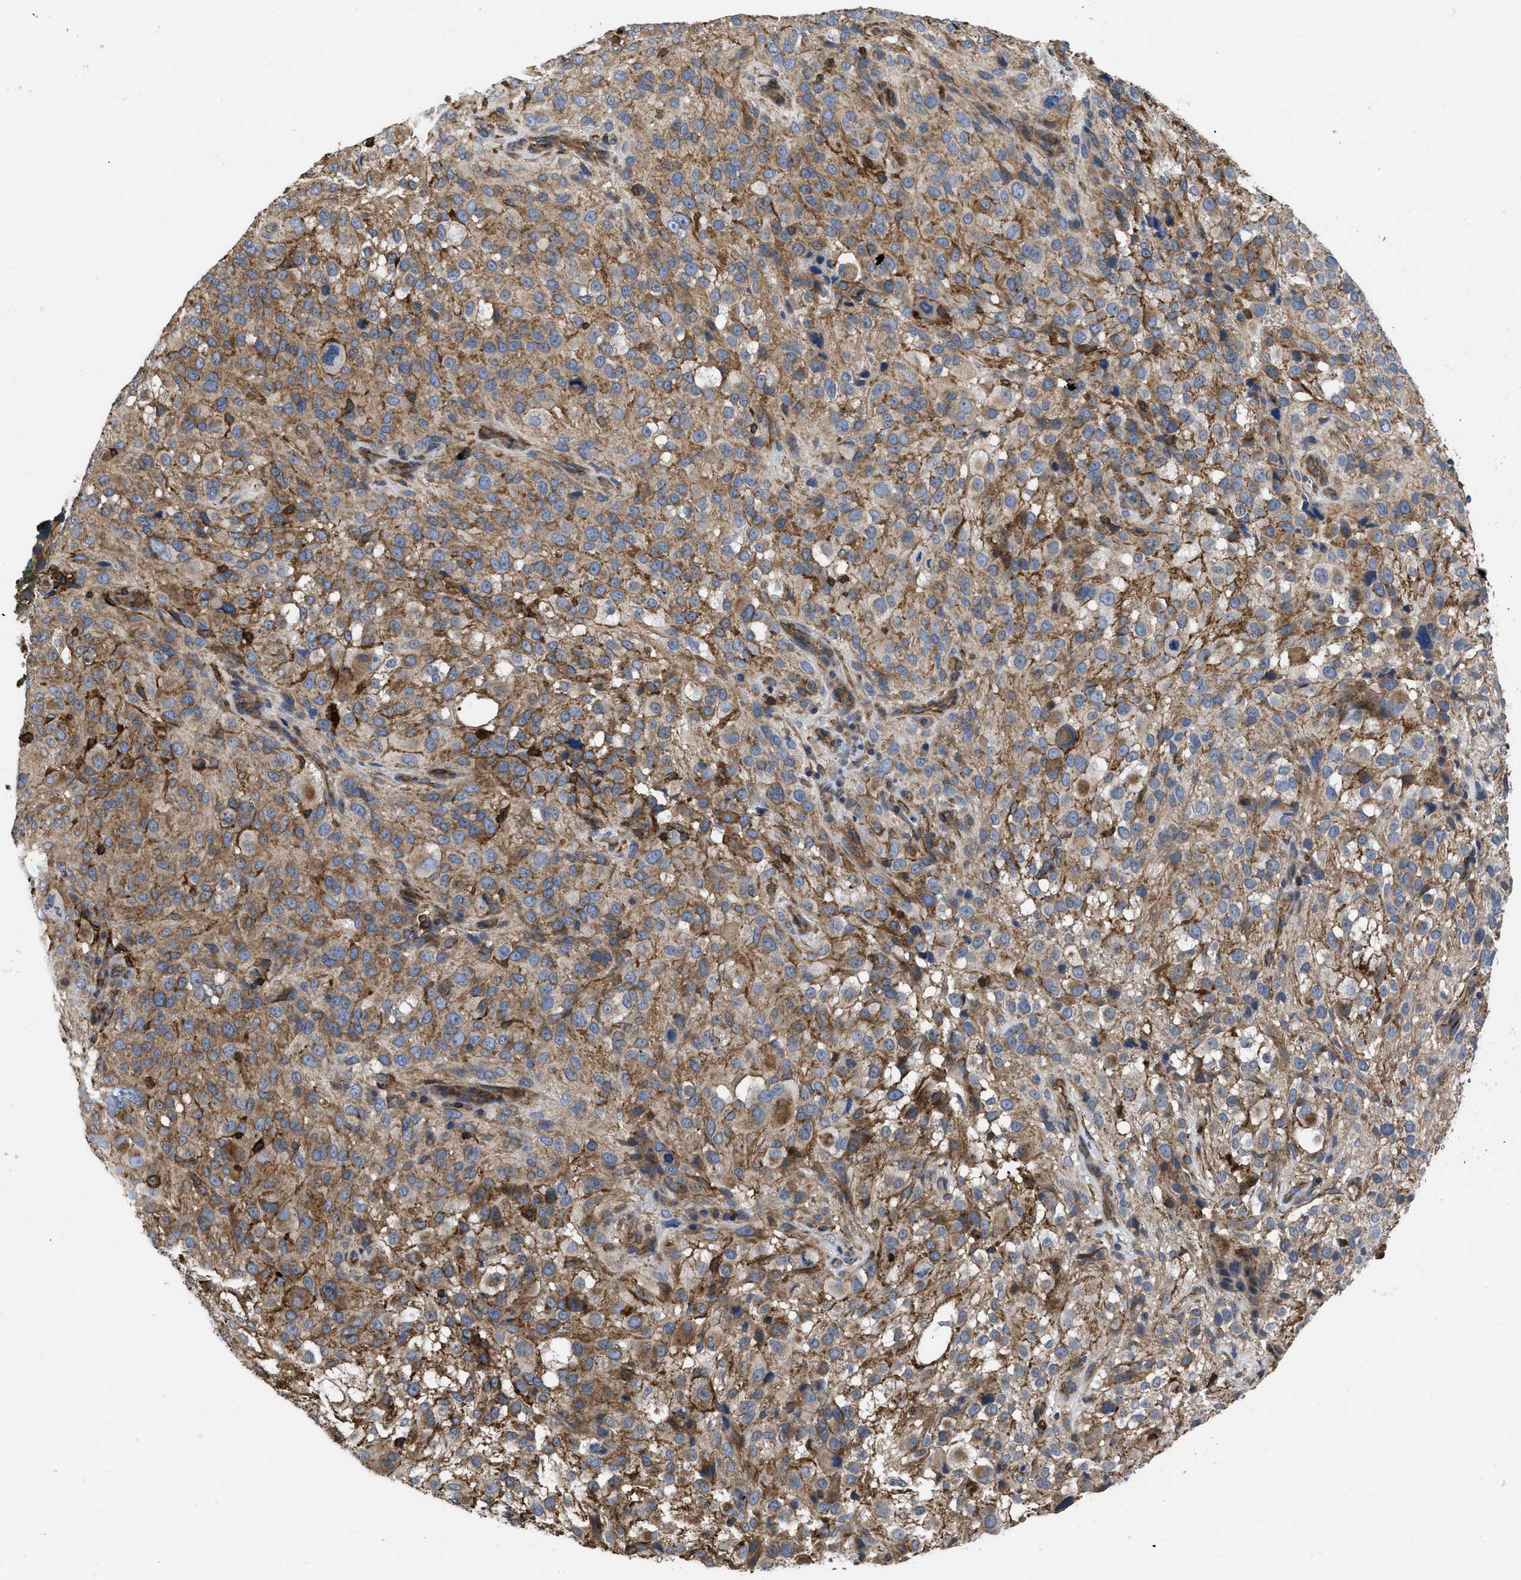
{"staining": {"intensity": "moderate", "quantity": ">75%", "location": "cytoplasmic/membranous"}, "tissue": "melanoma", "cell_type": "Tumor cells", "image_type": "cancer", "snomed": [{"axis": "morphology", "description": "Necrosis, NOS"}, {"axis": "morphology", "description": "Malignant melanoma, NOS"}, {"axis": "topography", "description": "Skin"}], "caption": "Immunohistochemistry (IHC) of malignant melanoma demonstrates medium levels of moderate cytoplasmic/membranous positivity in approximately >75% of tumor cells.", "gene": "SCUBE2", "patient": {"sex": "female", "age": 87}}